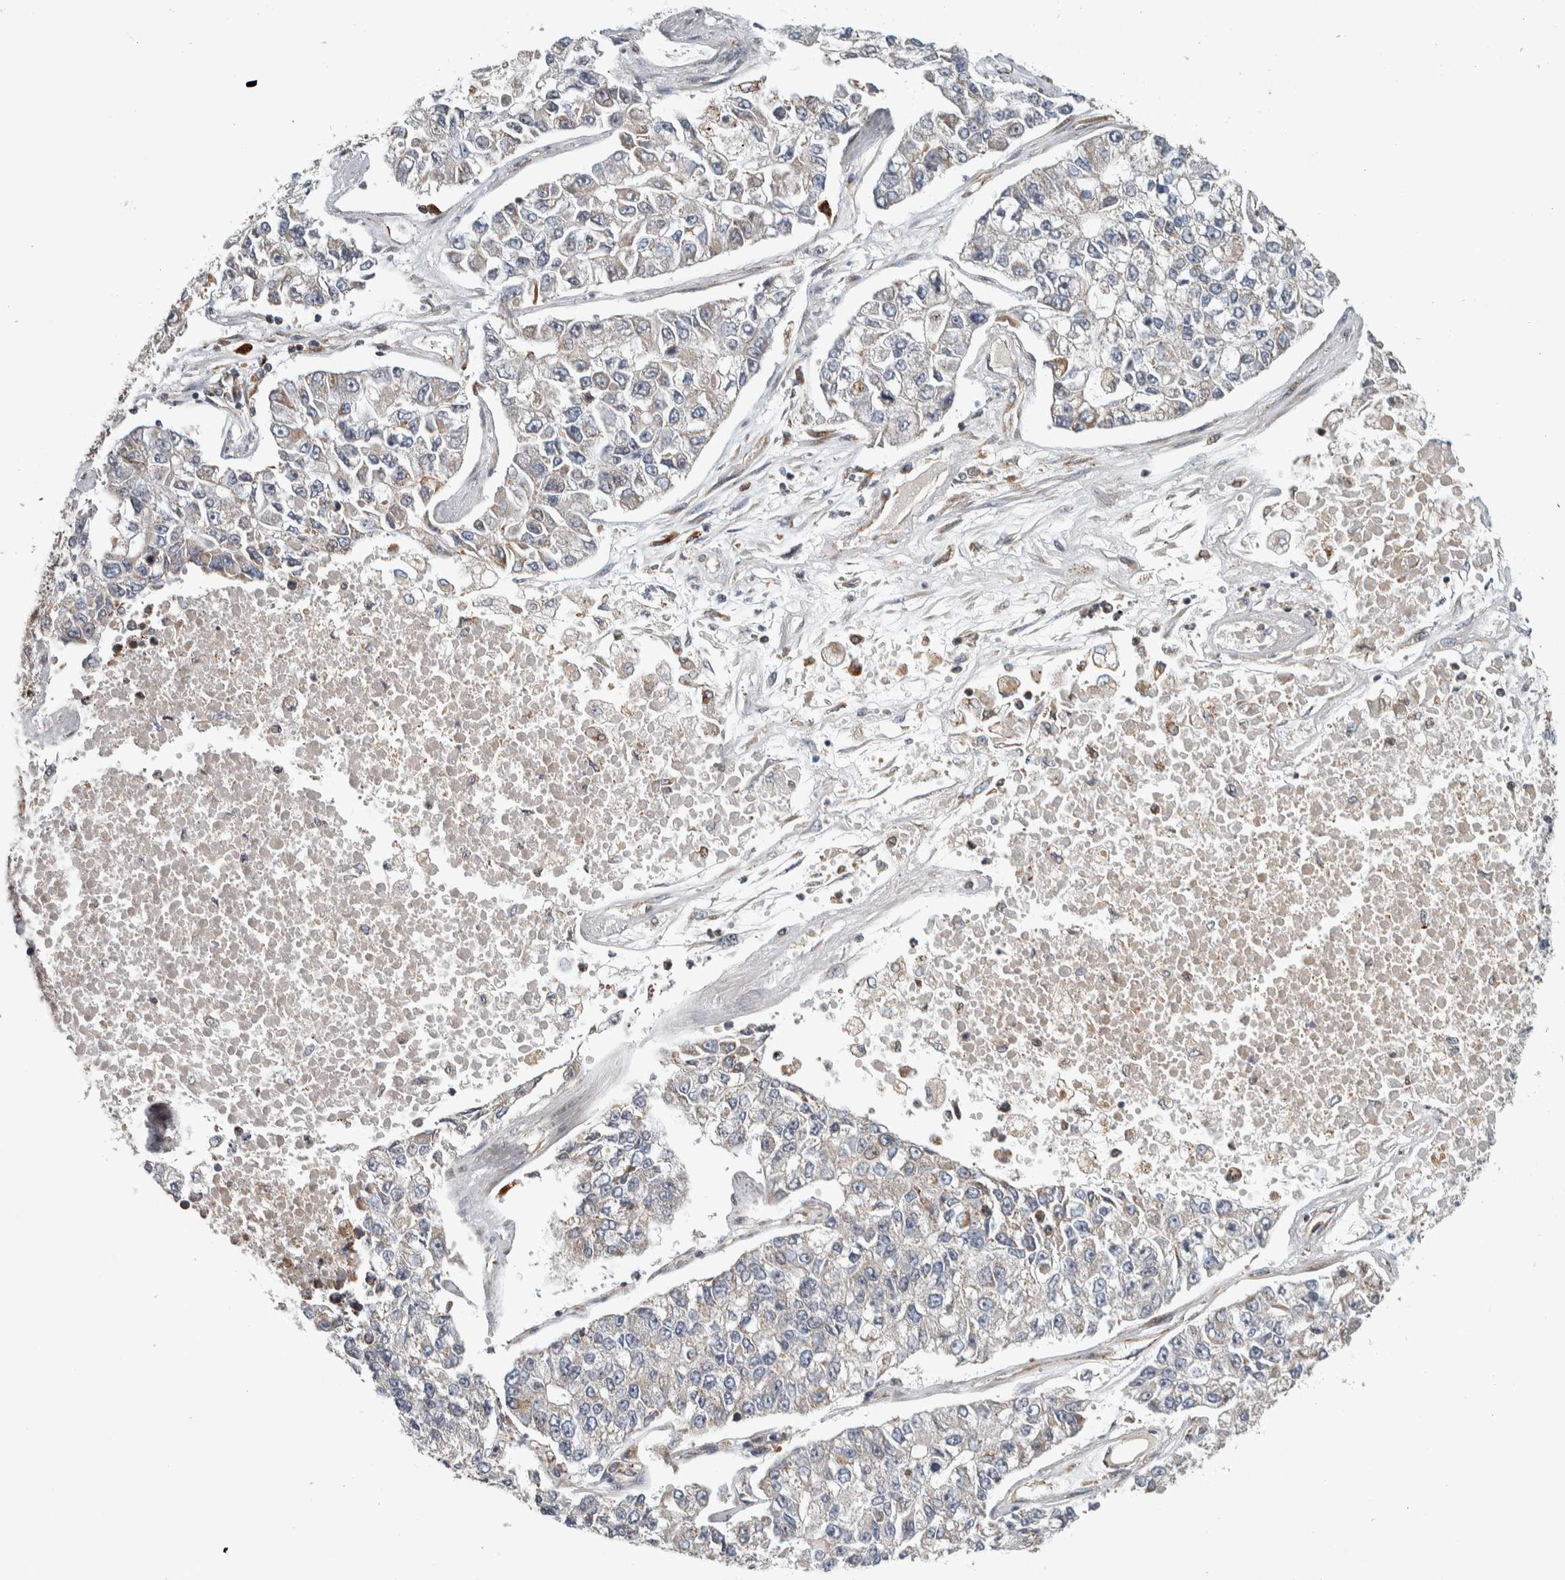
{"staining": {"intensity": "negative", "quantity": "none", "location": "none"}, "tissue": "lung cancer", "cell_type": "Tumor cells", "image_type": "cancer", "snomed": [{"axis": "morphology", "description": "Adenocarcinoma, NOS"}, {"axis": "topography", "description": "Lung"}], "caption": "High power microscopy photomicrograph of an immunohistochemistry (IHC) histopathology image of adenocarcinoma (lung), revealing no significant expression in tumor cells.", "gene": "AFP", "patient": {"sex": "male", "age": 49}}